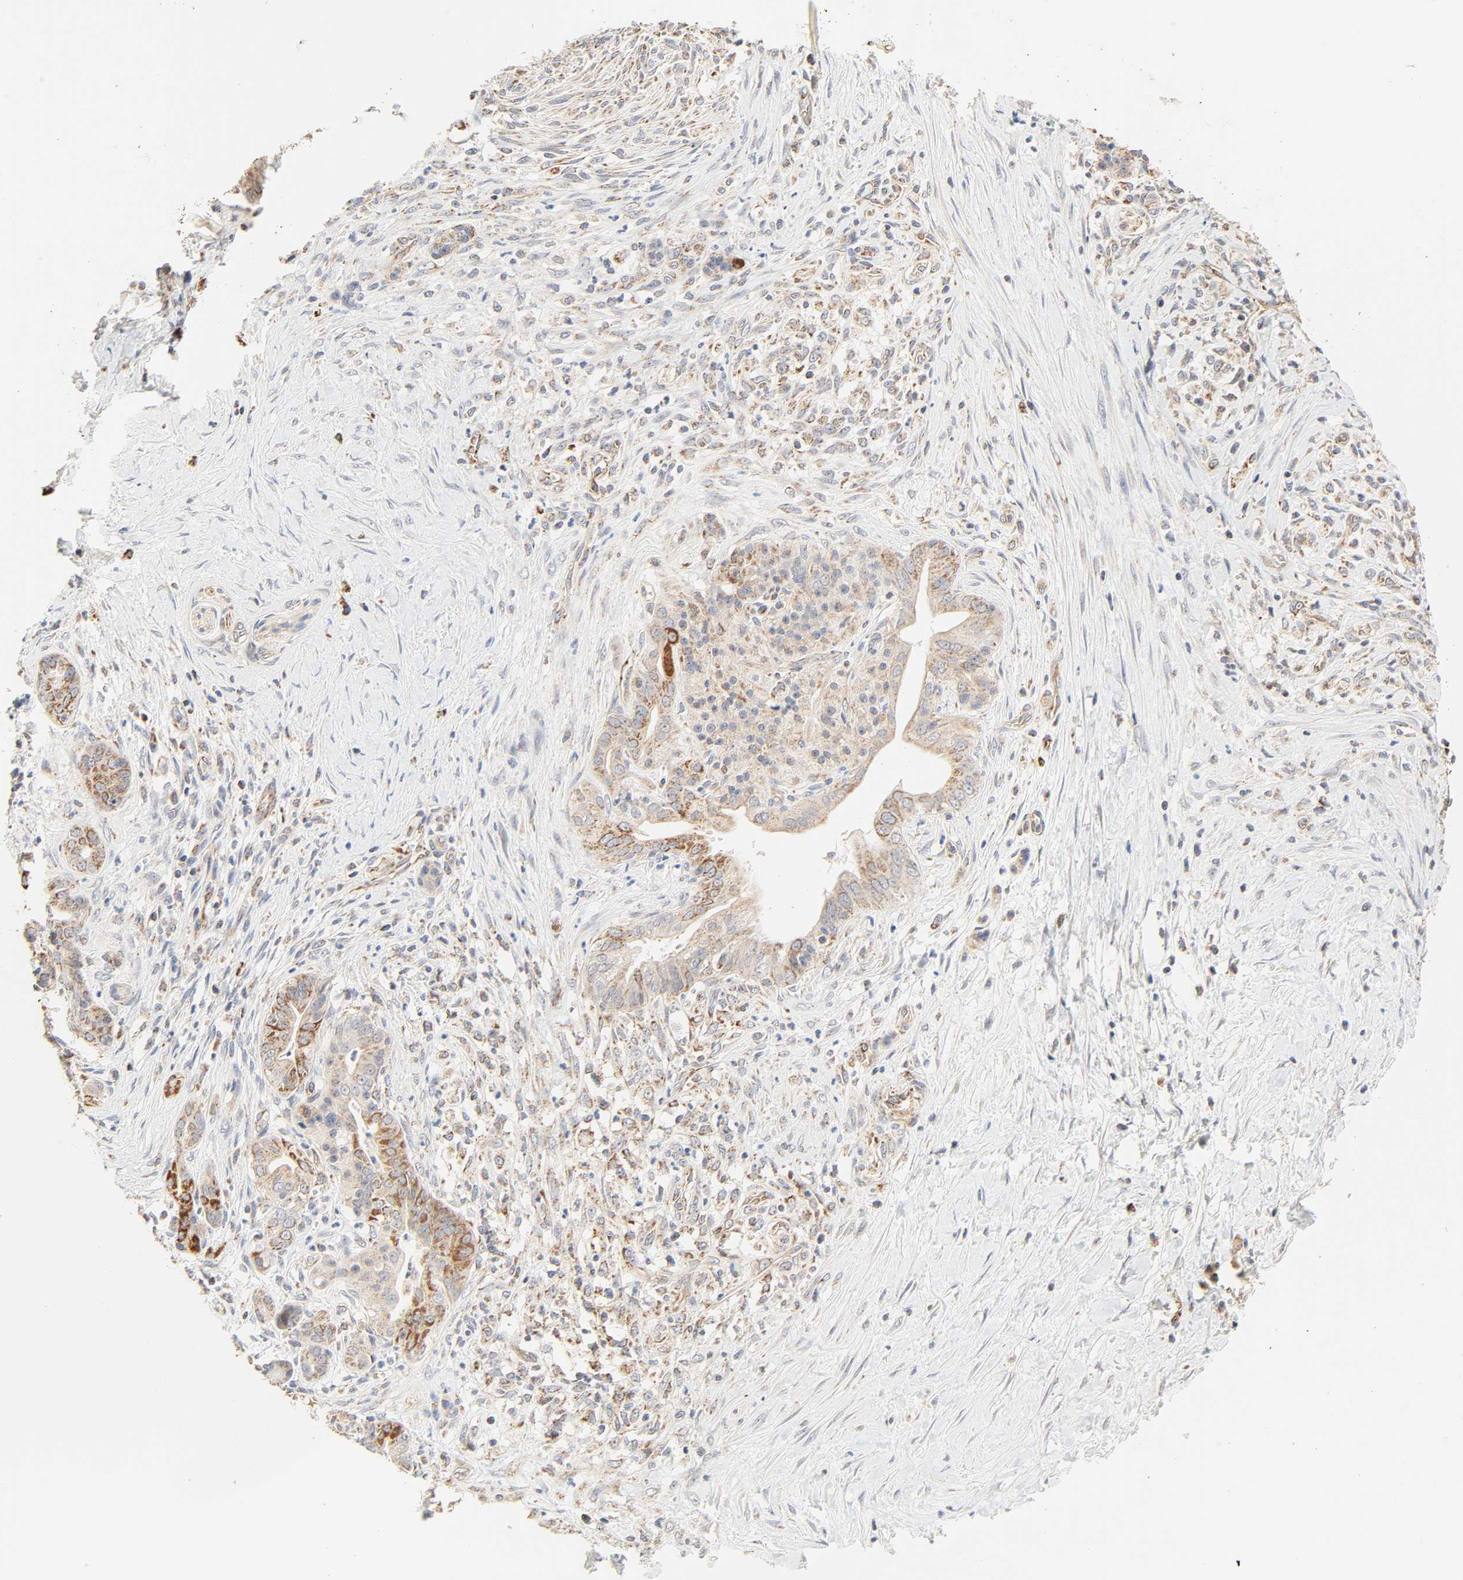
{"staining": {"intensity": "moderate", "quantity": ">75%", "location": "cytoplasmic/membranous"}, "tissue": "pancreatic cancer", "cell_type": "Tumor cells", "image_type": "cancer", "snomed": [{"axis": "morphology", "description": "Adenocarcinoma, NOS"}, {"axis": "topography", "description": "Pancreas"}], "caption": "Immunohistochemical staining of human pancreatic cancer displays medium levels of moderate cytoplasmic/membranous protein expression in about >75% of tumor cells.", "gene": "ZMAT5", "patient": {"sex": "male", "age": 59}}